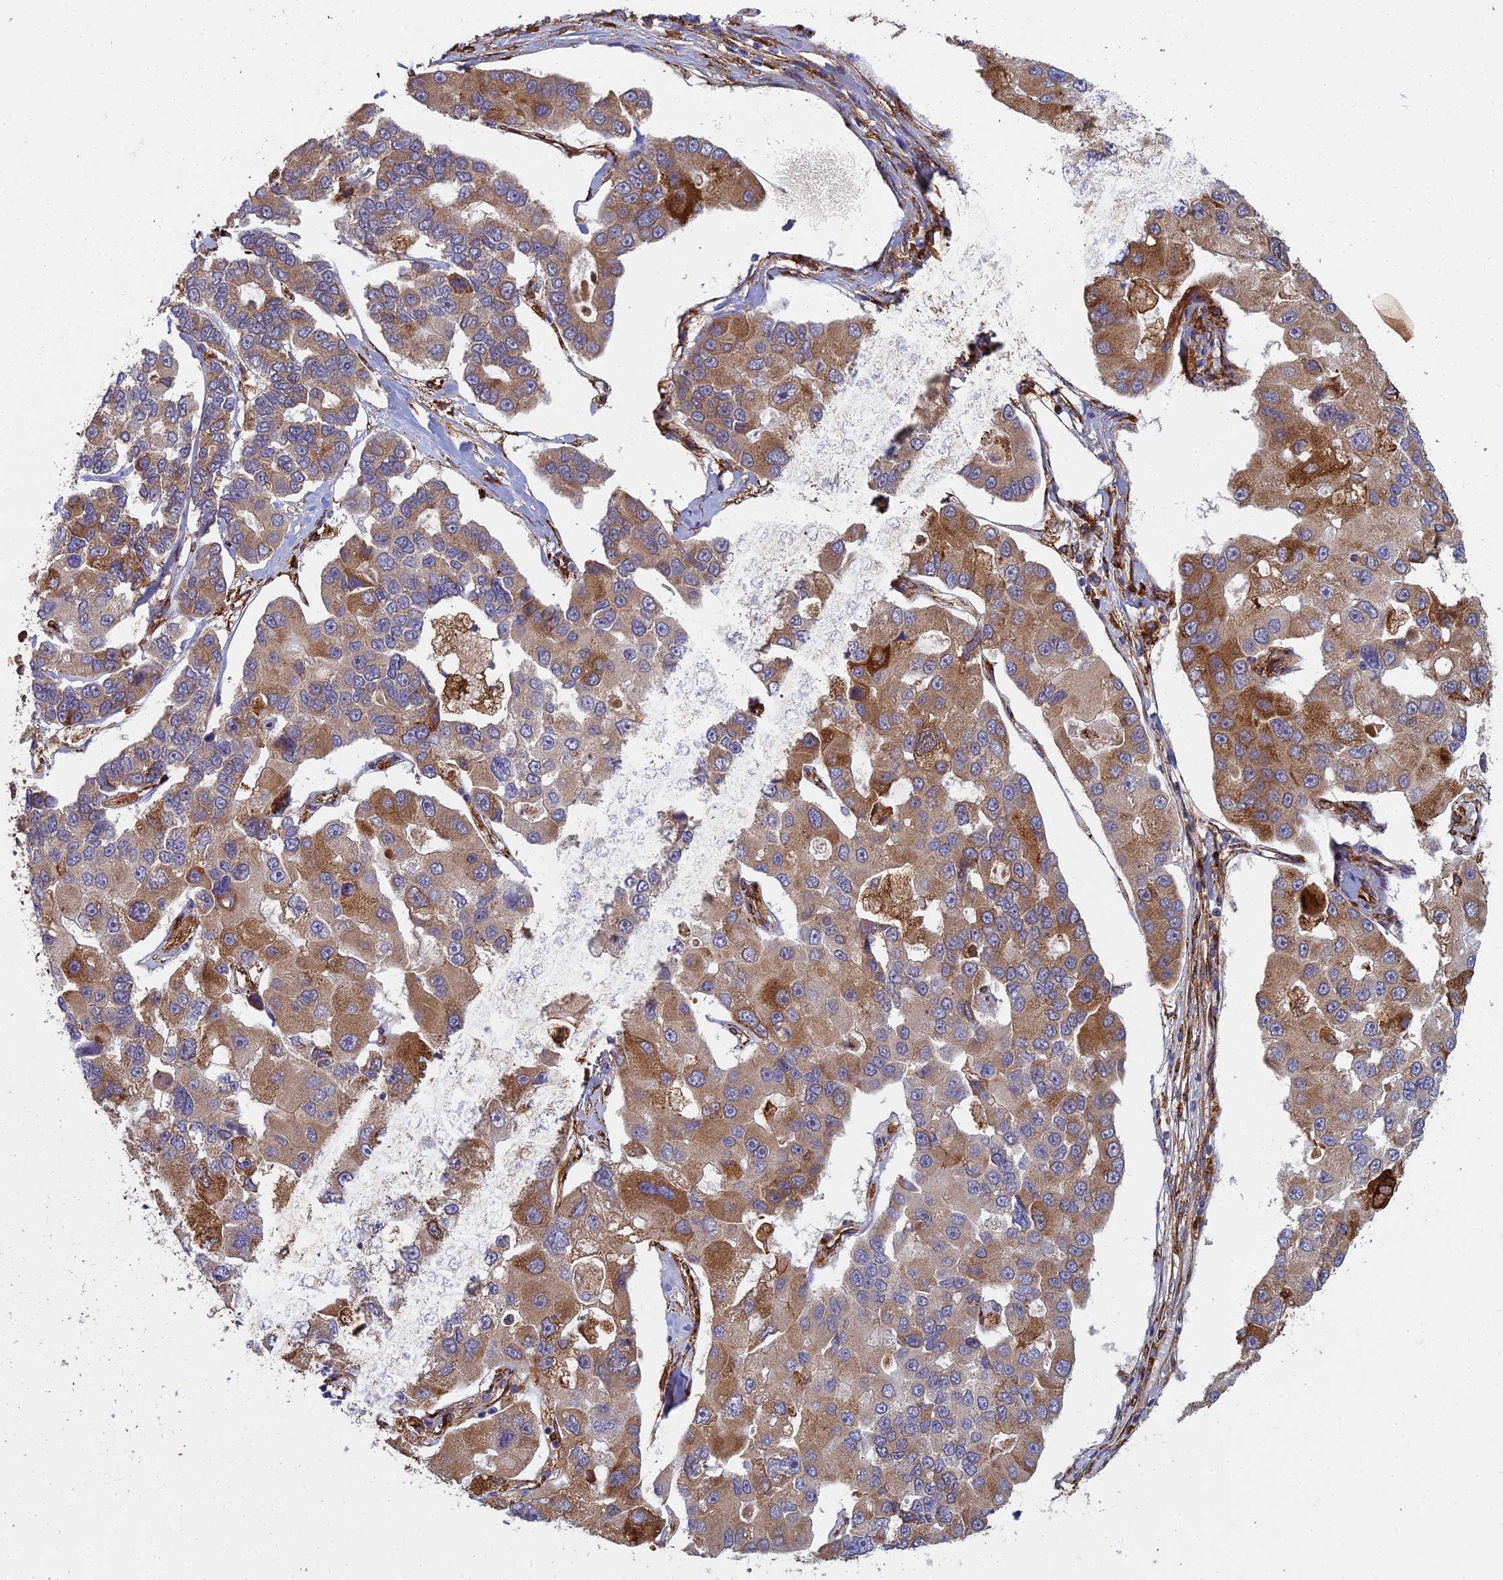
{"staining": {"intensity": "moderate", "quantity": ">75%", "location": "cytoplasmic/membranous"}, "tissue": "lung cancer", "cell_type": "Tumor cells", "image_type": "cancer", "snomed": [{"axis": "morphology", "description": "Adenocarcinoma, NOS"}, {"axis": "topography", "description": "Lung"}], "caption": "Lung cancer was stained to show a protein in brown. There is medium levels of moderate cytoplasmic/membranous positivity in about >75% of tumor cells.", "gene": "NDUFAF7", "patient": {"sex": "female", "age": 54}}